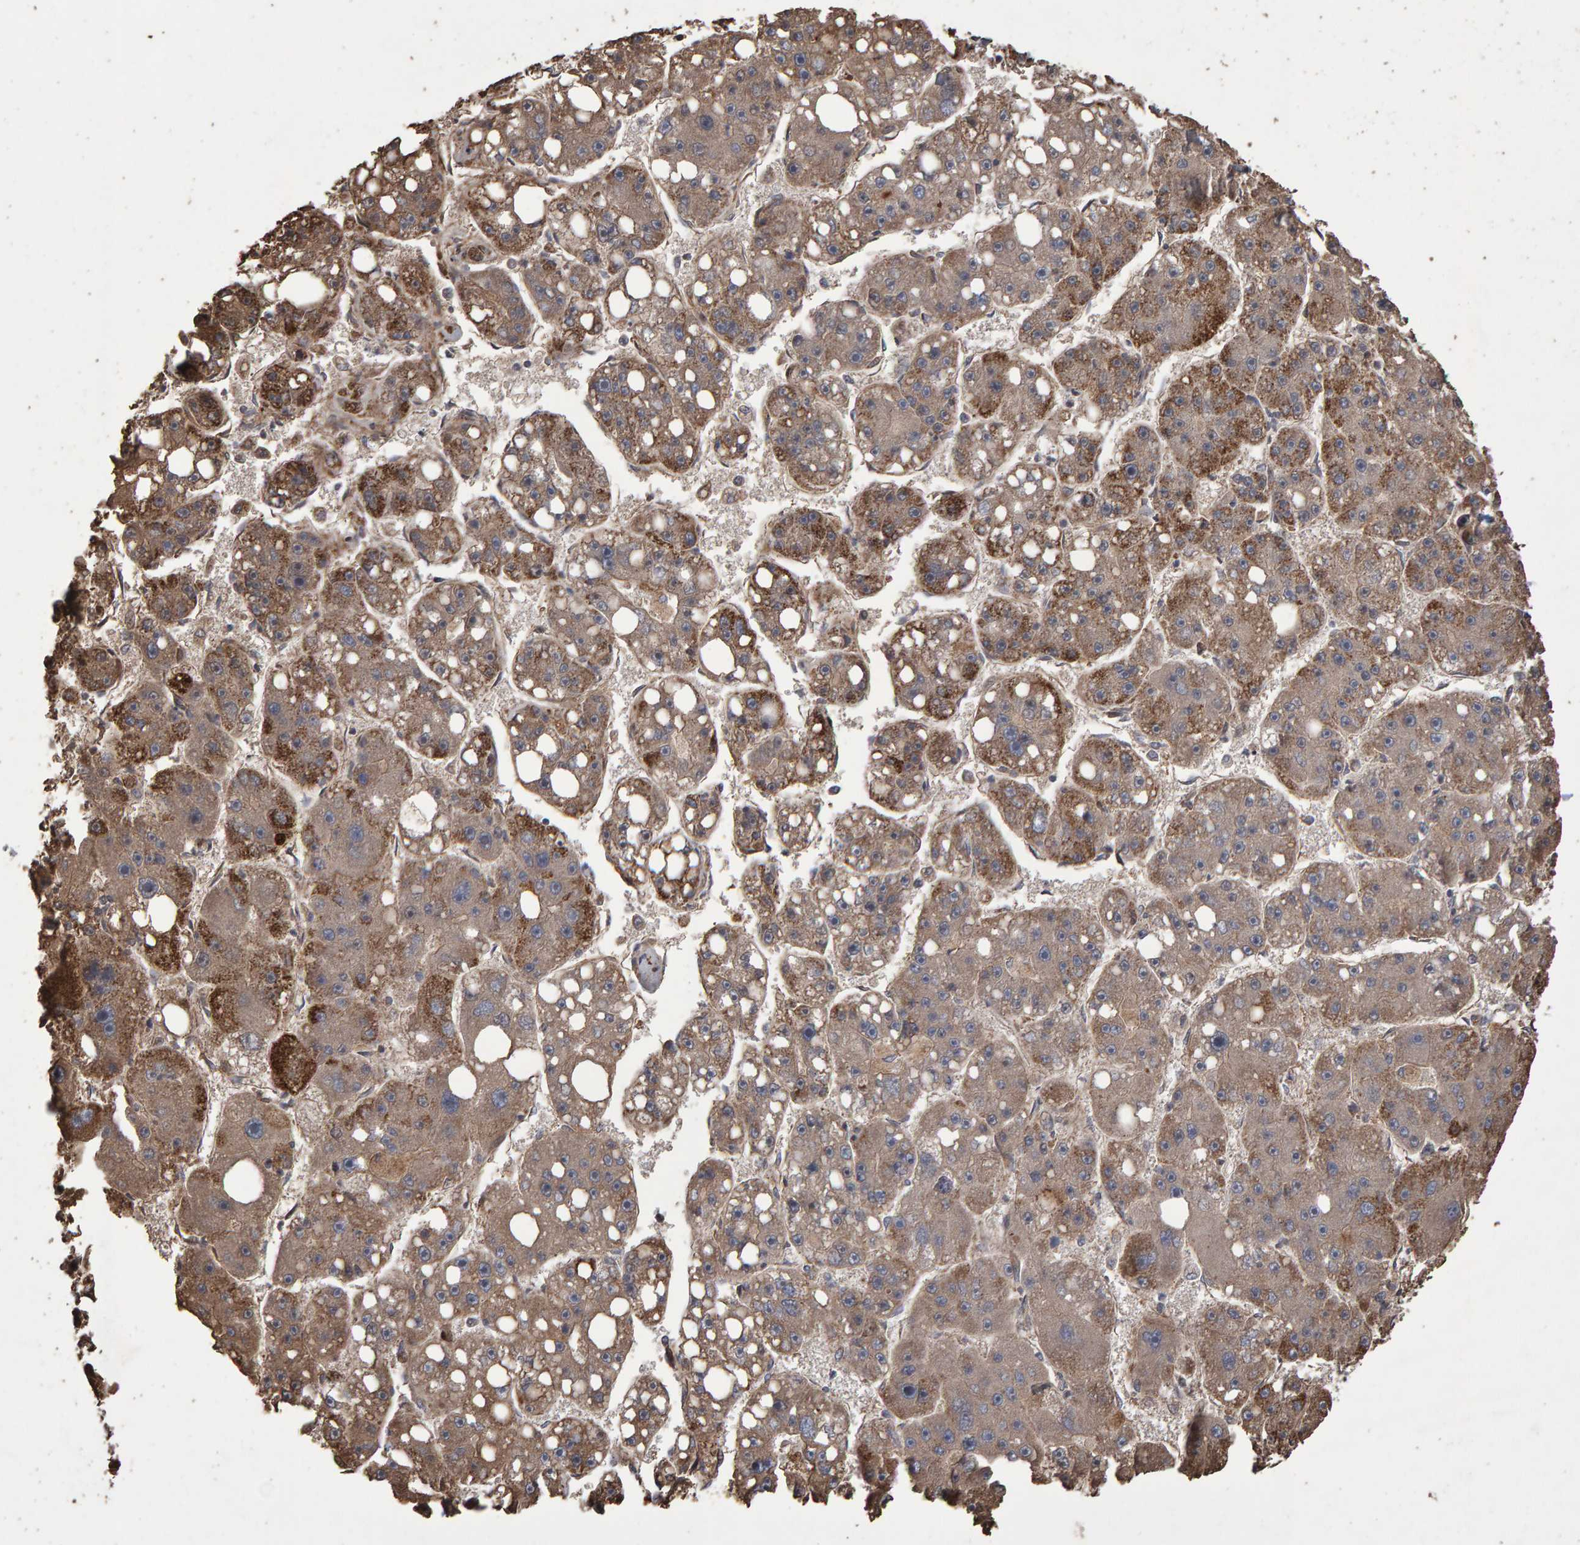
{"staining": {"intensity": "moderate", "quantity": ">75%", "location": "cytoplasmic/membranous"}, "tissue": "liver cancer", "cell_type": "Tumor cells", "image_type": "cancer", "snomed": [{"axis": "morphology", "description": "Carcinoma, Hepatocellular, NOS"}, {"axis": "topography", "description": "Liver"}], "caption": "An IHC image of tumor tissue is shown. Protein staining in brown labels moderate cytoplasmic/membranous positivity in liver hepatocellular carcinoma within tumor cells.", "gene": "OSBP2", "patient": {"sex": "female", "age": 61}}